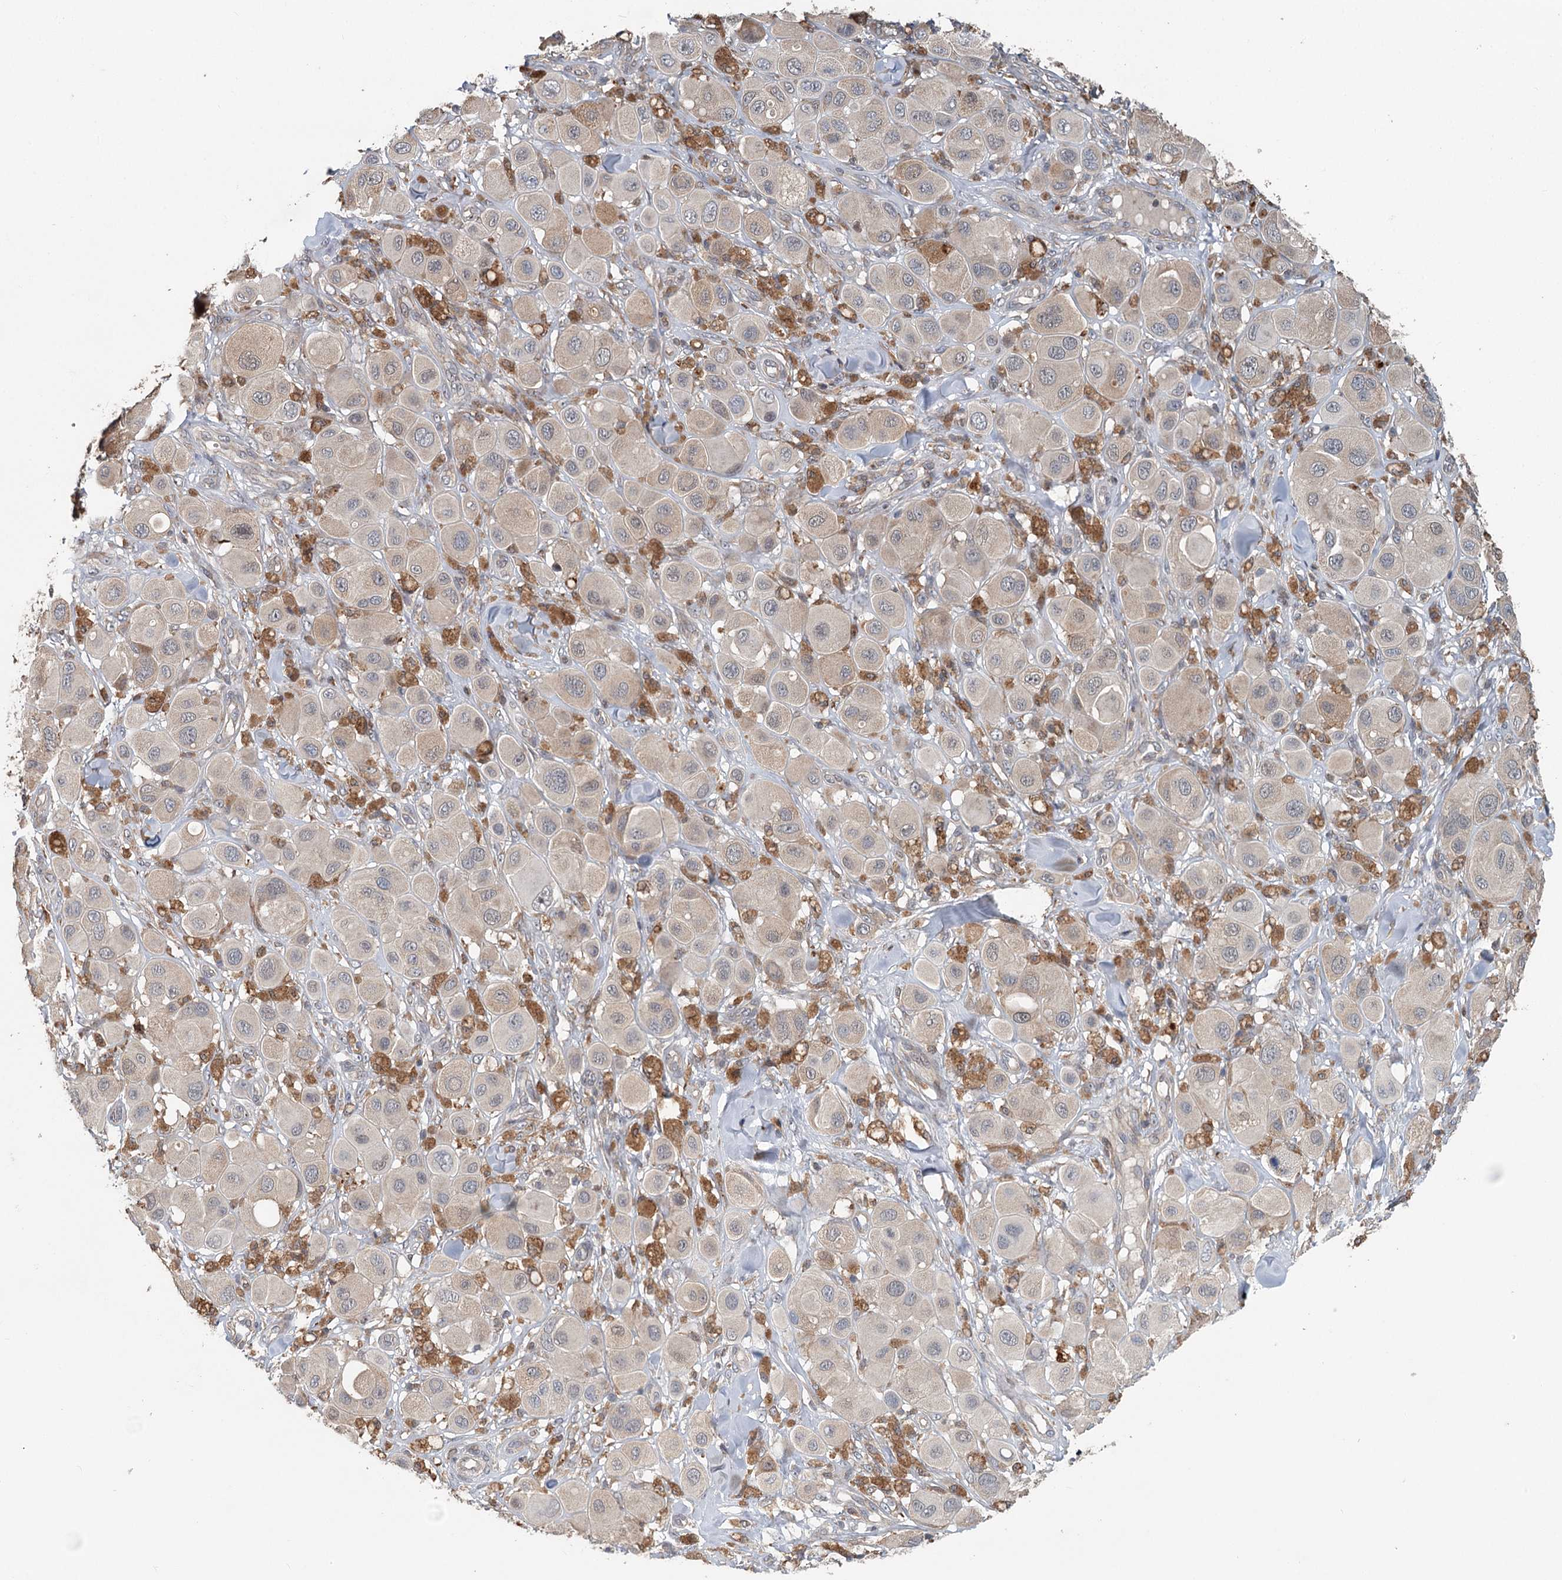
{"staining": {"intensity": "weak", "quantity": "<25%", "location": "cytoplasmic/membranous"}, "tissue": "melanoma", "cell_type": "Tumor cells", "image_type": "cancer", "snomed": [{"axis": "morphology", "description": "Malignant melanoma, Metastatic site"}, {"axis": "topography", "description": "Skin"}], "caption": "The immunohistochemistry (IHC) image has no significant staining in tumor cells of melanoma tissue.", "gene": "RNF111", "patient": {"sex": "male", "age": 41}}